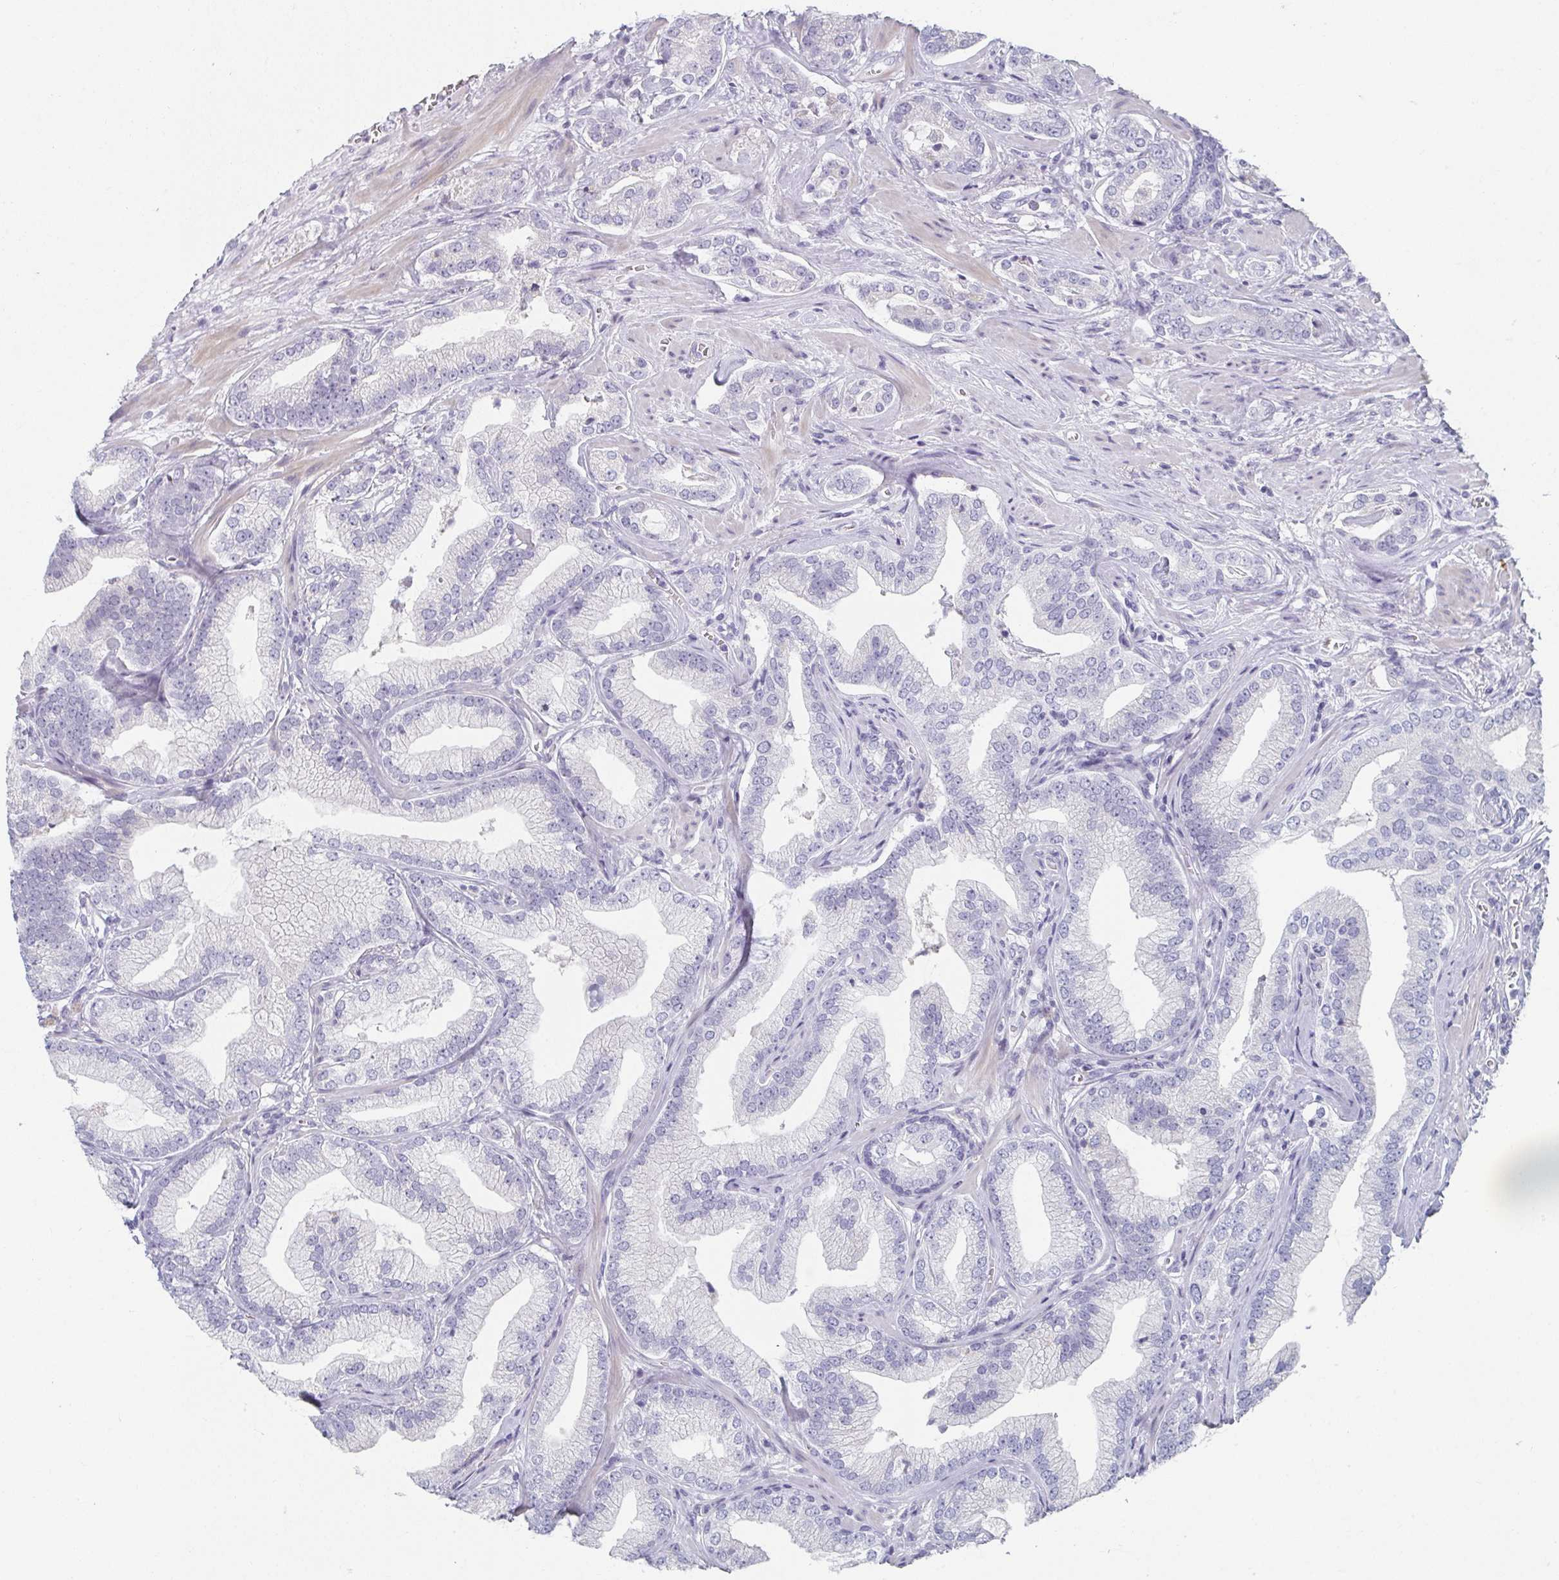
{"staining": {"intensity": "negative", "quantity": "none", "location": "none"}, "tissue": "prostate cancer", "cell_type": "Tumor cells", "image_type": "cancer", "snomed": [{"axis": "morphology", "description": "Adenocarcinoma, Low grade"}, {"axis": "topography", "description": "Prostate"}], "caption": "A high-resolution micrograph shows IHC staining of prostate cancer (low-grade adenocarcinoma), which demonstrates no significant expression in tumor cells.", "gene": "CAMKV", "patient": {"sex": "male", "age": 62}}